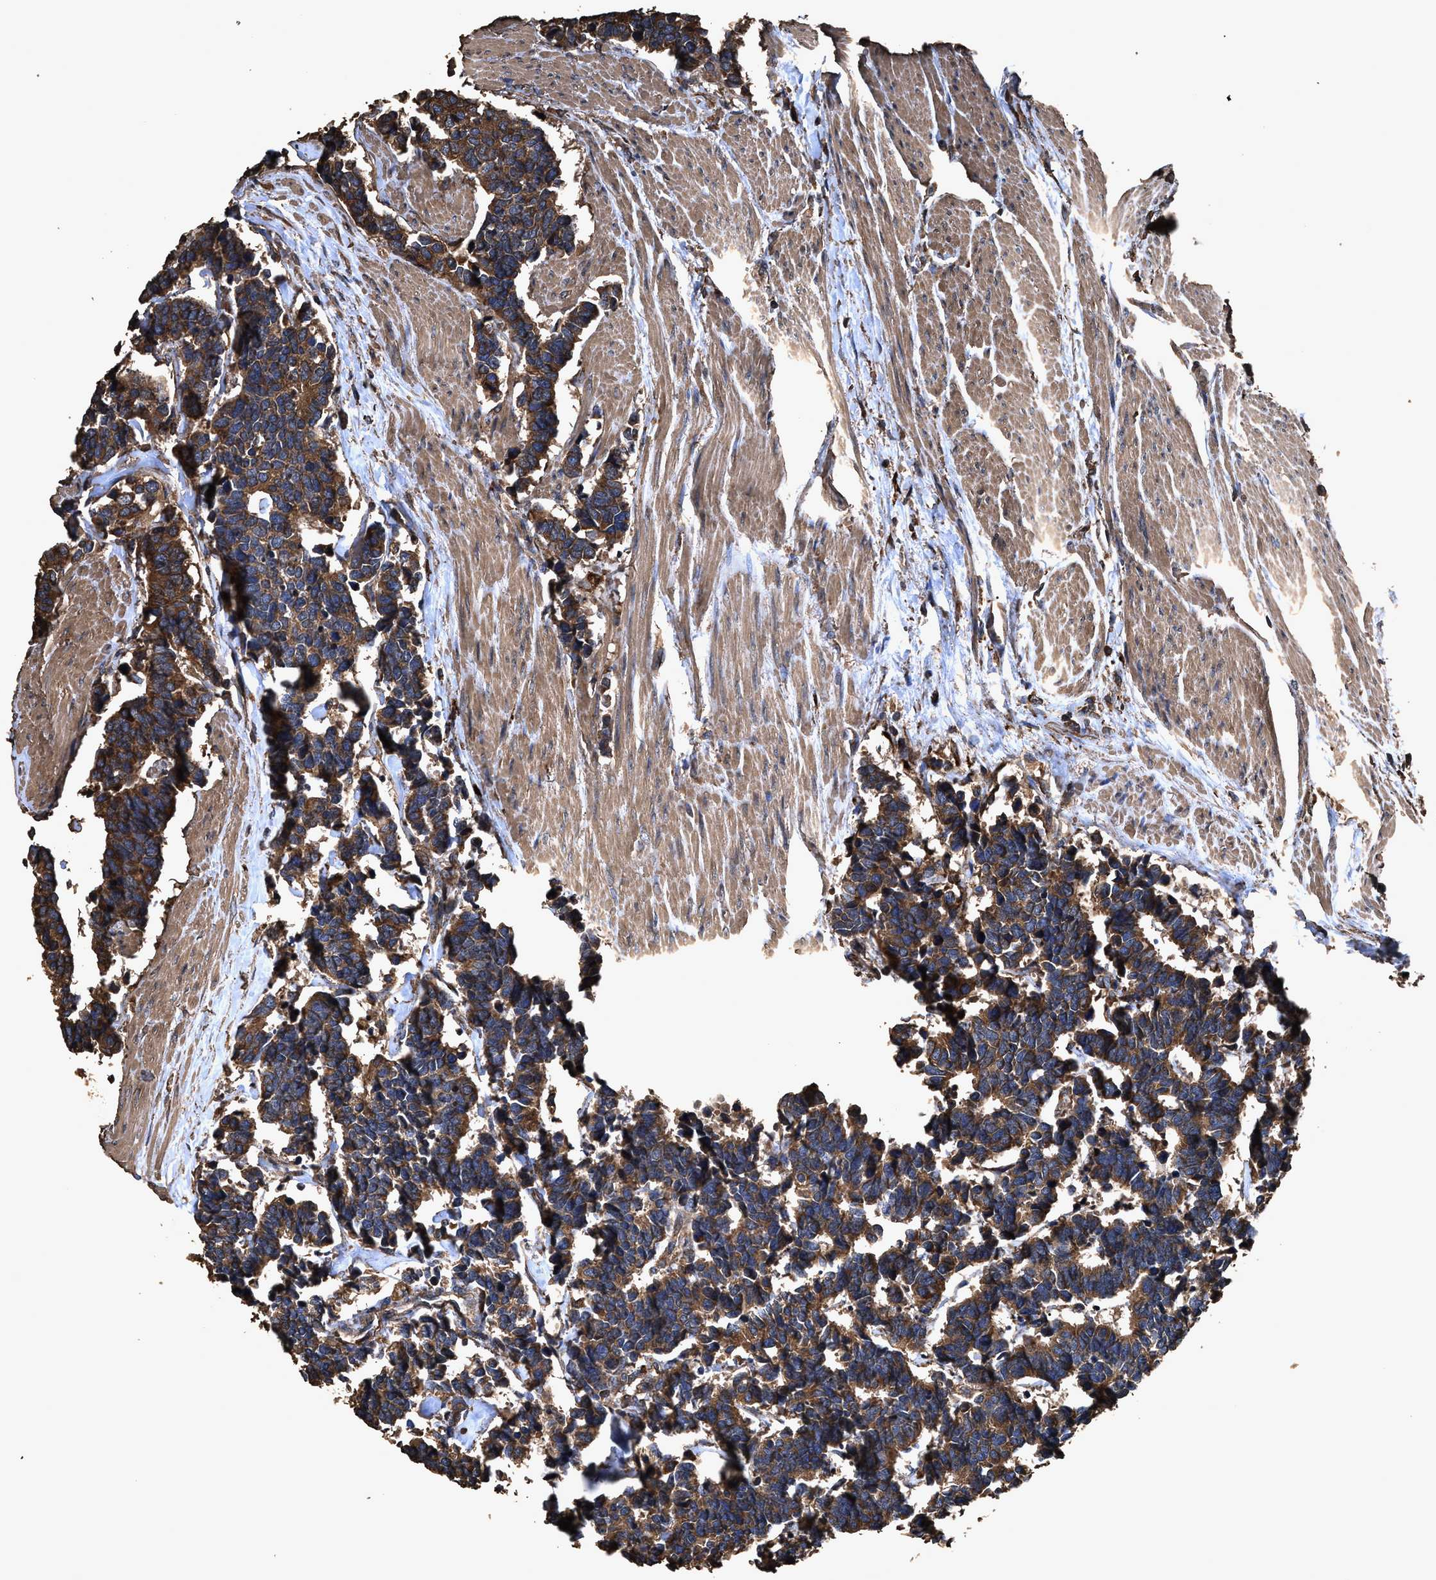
{"staining": {"intensity": "strong", "quantity": ">75%", "location": "cytoplasmic/membranous"}, "tissue": "carcinoid", "cell_type": "Tumor cells", "image_type": "cancer", "snomed": [{"axis": "morphology", "description": "Carcinoma, NOS"}, {"axis": "morphology", "description": "Carcinoid, malignant, NOS"}, {"axis": "topography", "description": "Urinary bladder"}], "caption": "Immunohistochemical staining of human carcinoid demonstrates strong cytoplasmic/membranous protein positivity in approximately >75% of tumor cells.", "gene": "ZMYND19", "patient": {"sex": "male", "age": 57}}